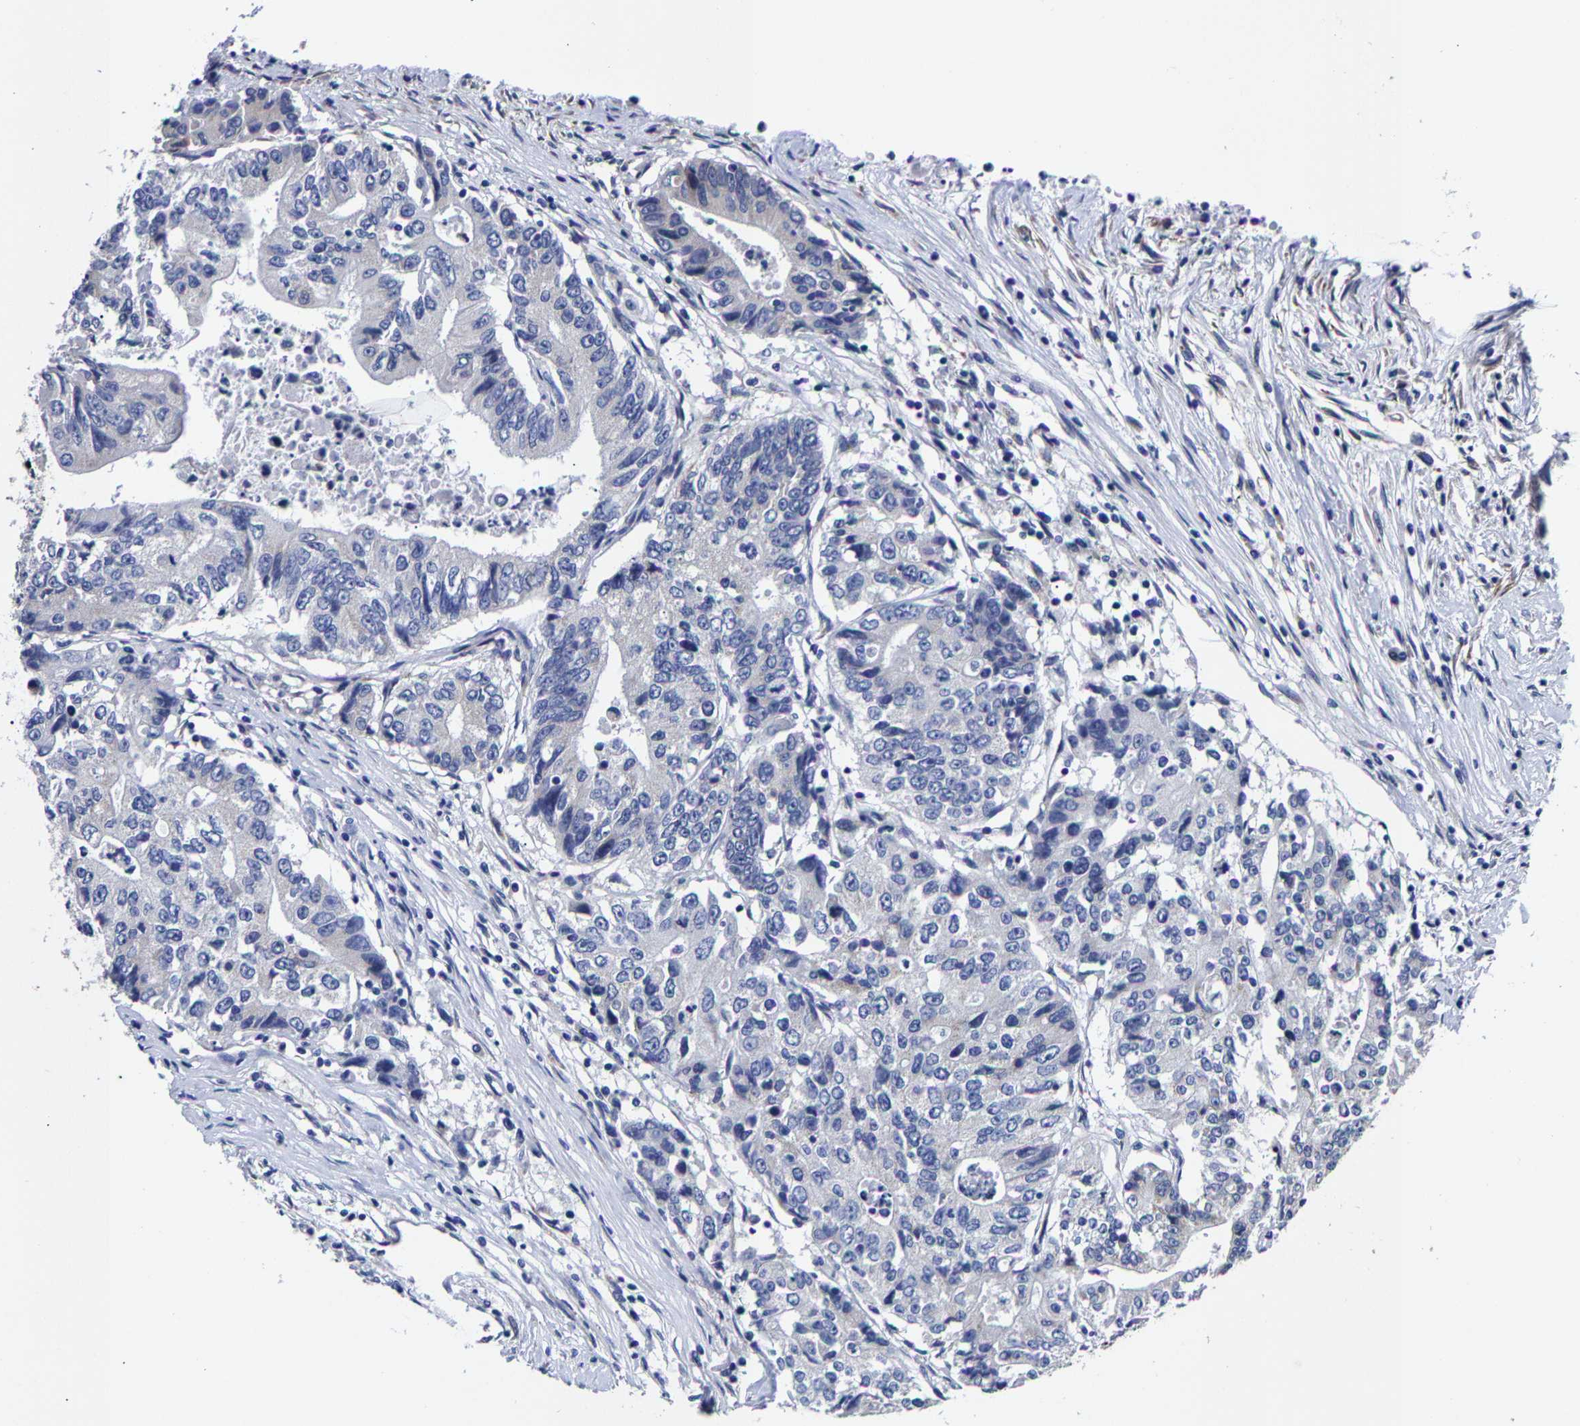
{"staining": {"intensity": "negative", "quantity": "none", "location": "none"}, "tissue": "colorectal cancer", "cell_type": "Tumor cells", "image_type": "cancer", "snomed": [{"axis": "morphology", "description": "Adenocarcinoma, NOS"}, {"axis": "topography", "description": "Colon"}], "caption": "This is an IHC histopathology image of human colorectal cancer. There is no staining in tumor cells.", "gene": "AASS", "patient": {"sex": "female", "age": 77}}